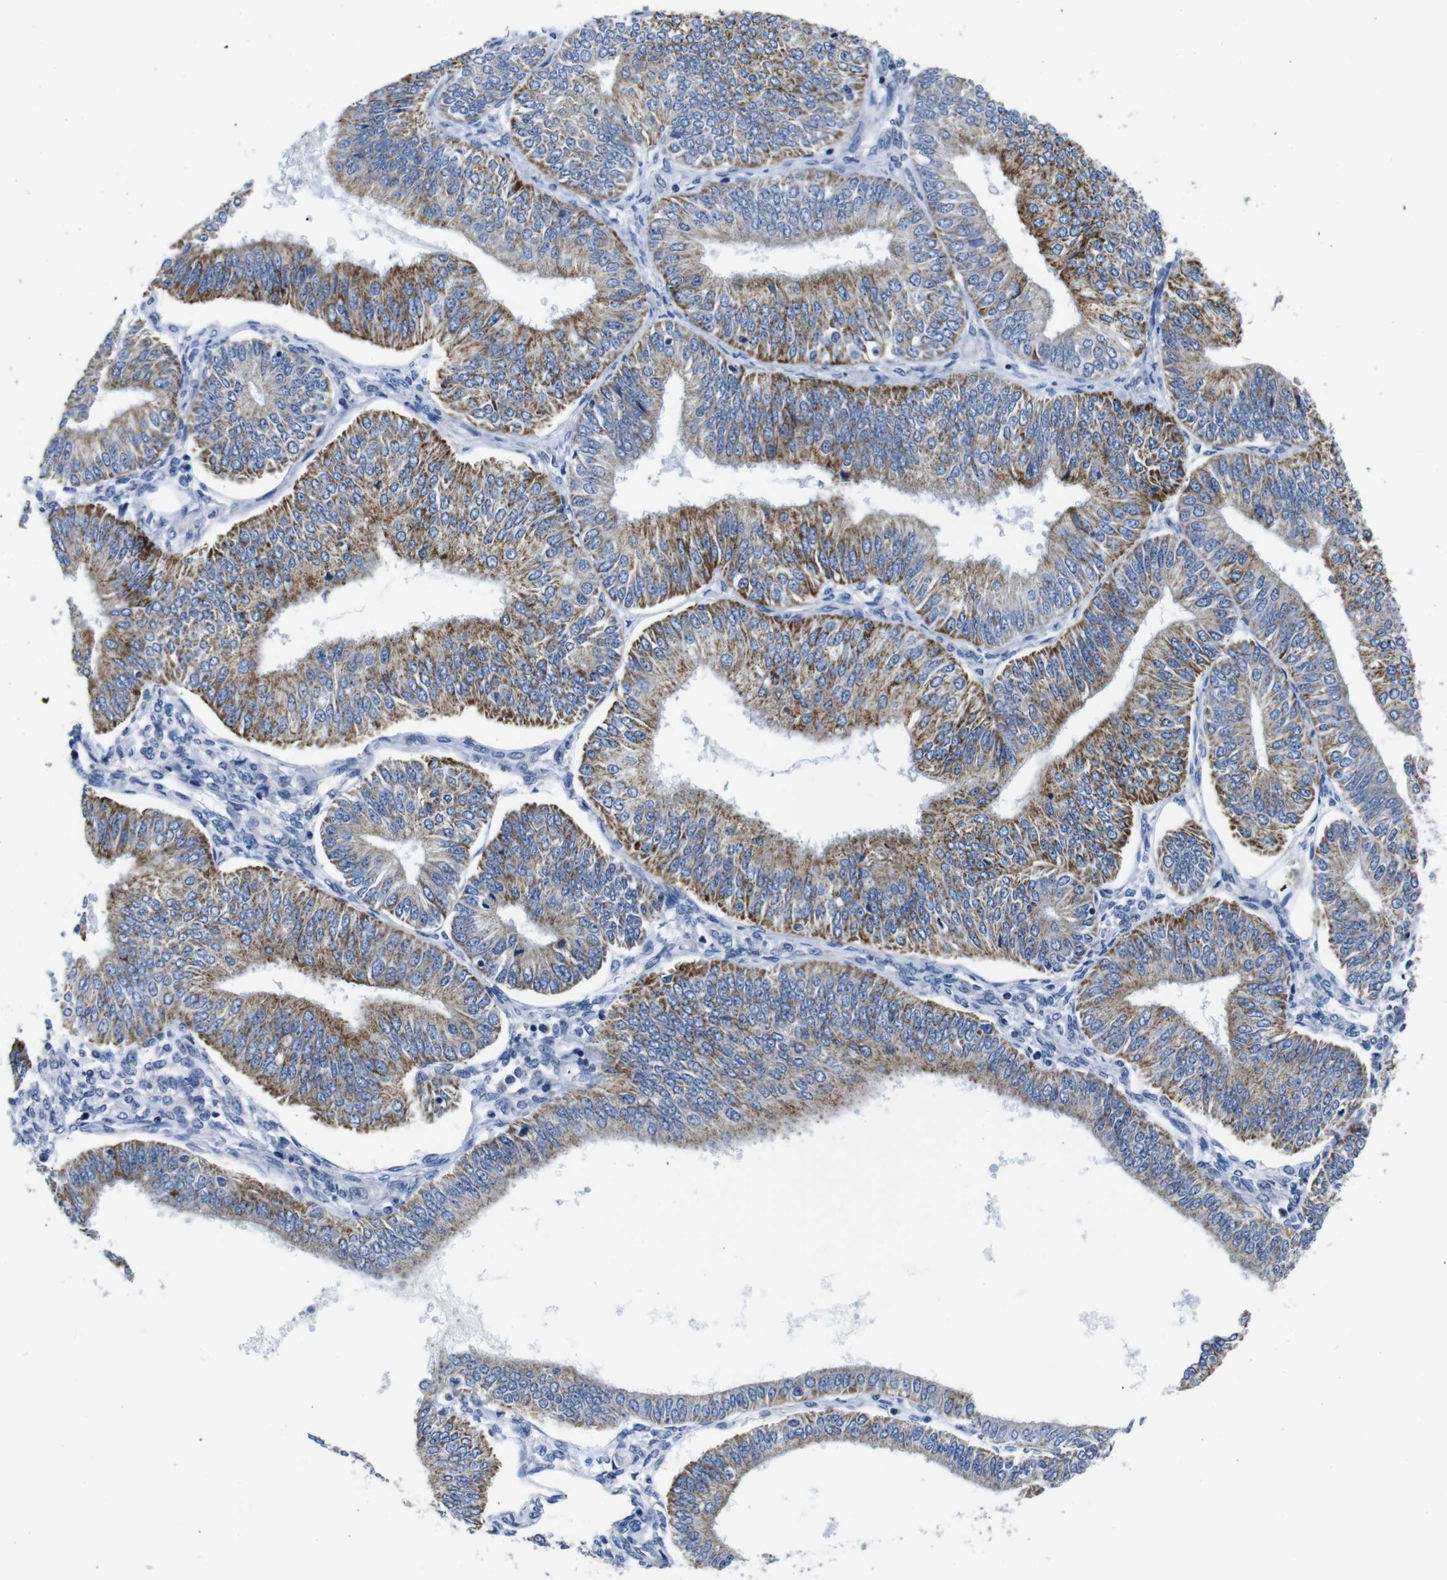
{"staining": {"intensity": "moderate", "quantity": ">75%", "location": "cytoplasmic/membranous"}, "tissue": "endometrial cancer", "cell_type": "Tumor cells", "image_type": "cancer", "snomed": [{"axis": "morphology", "description": "Adenocarcinoma, NOS"}, {"axis": "topography", "description": "Endometrium"}], "caption": "Tumor cells display medium levels of moderate cytoplasmic/membranous positivity in about >75% of cells in human endometrial cancer.", "gene": "SNX19", "patient": {"sex": "female", "age": 58}}